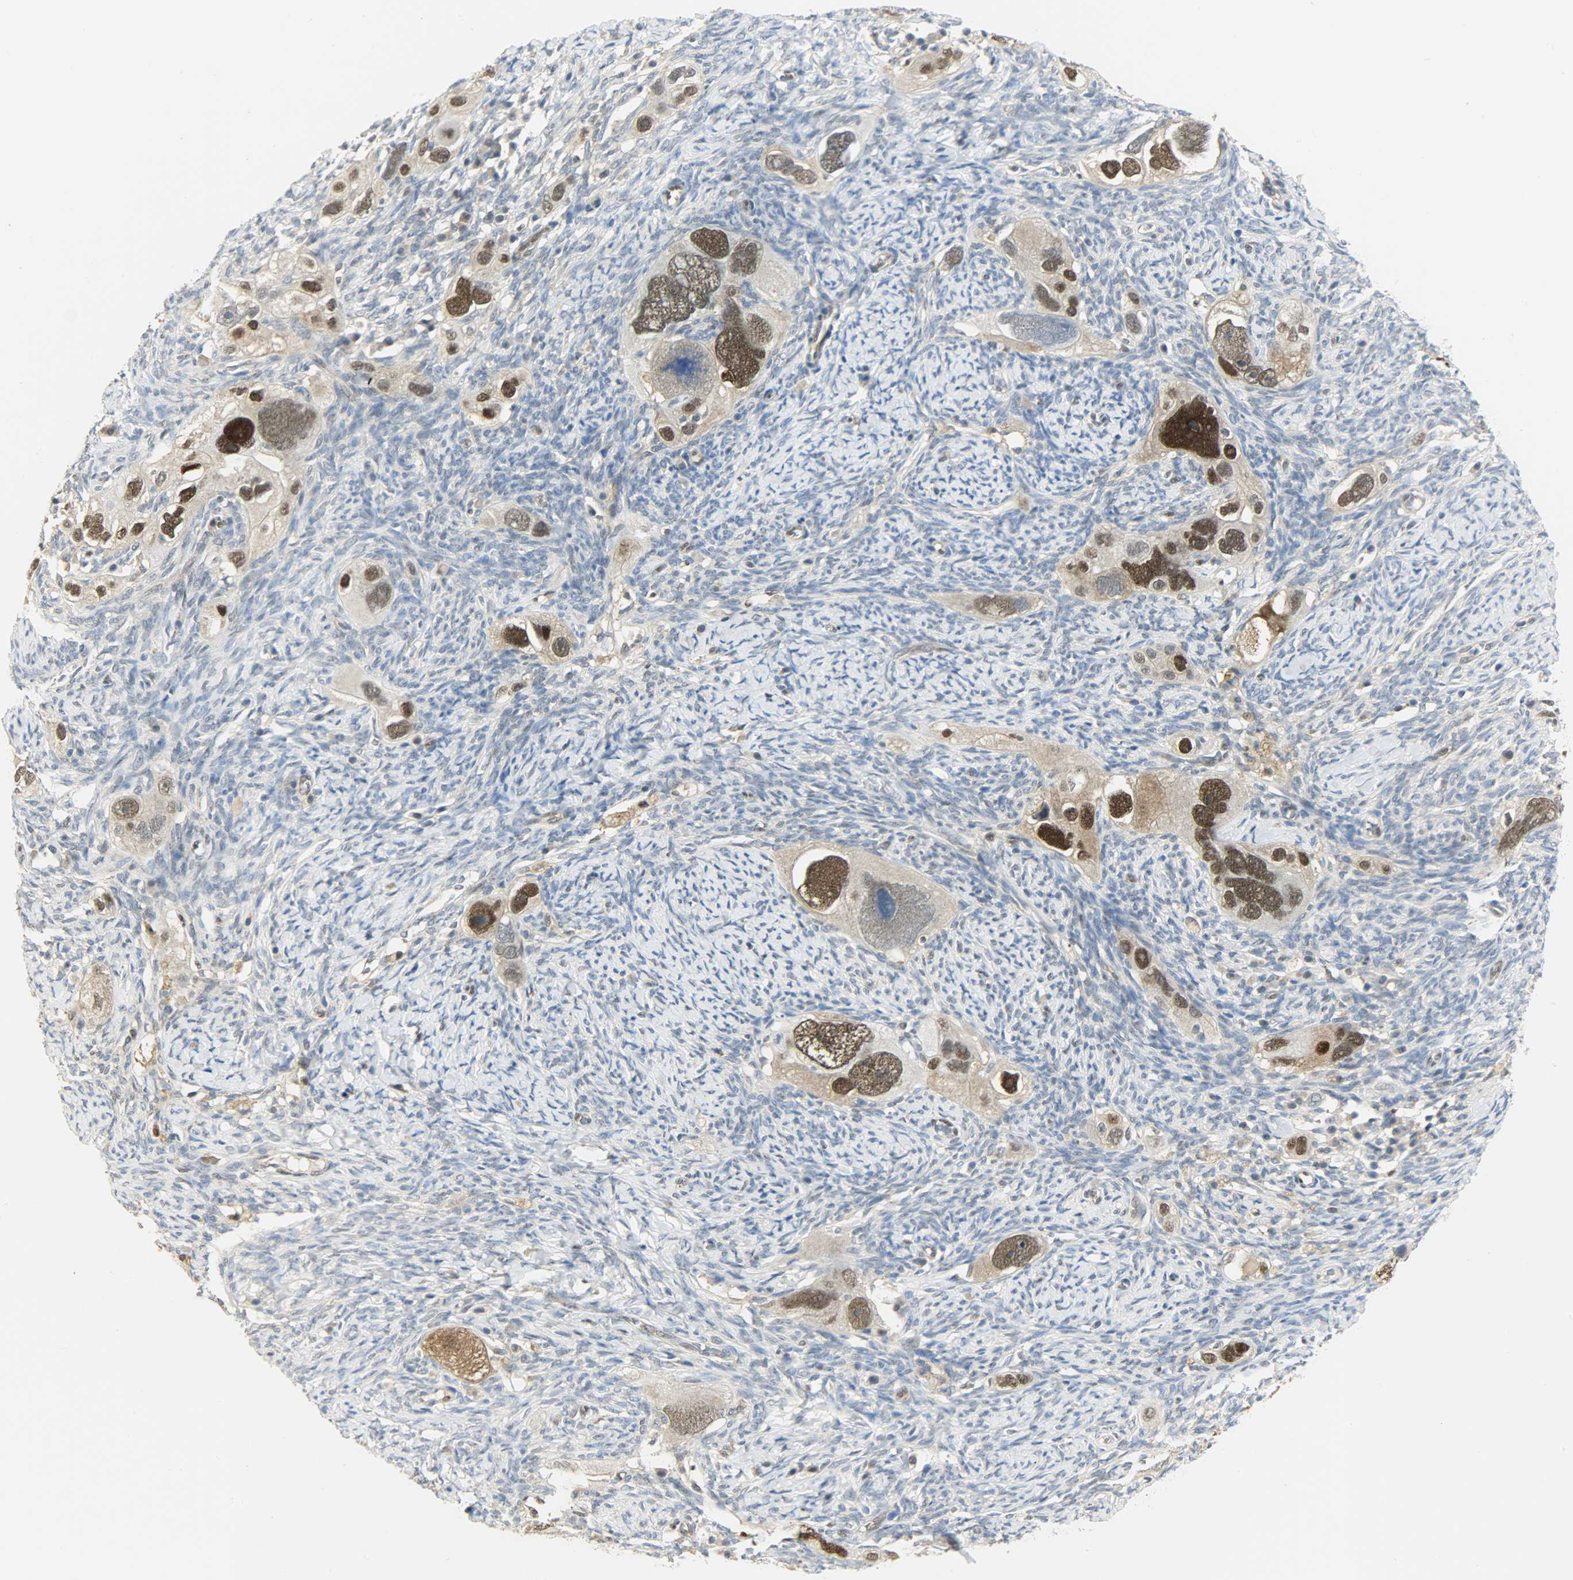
{"staining": {"intensity": "moderate", "quantity": ">75%", "location": "nuclear"}, "tissue": "ovarian cancer", "cell_type": "Tumor cells", "image_type": "cancer", "snomed": [{"axis": "morphology", "description": "Normal tissue, NOS"}, {"axis": "morphology", "description": "Cystadenocarcinoma, serous, NOS"}, {"axis": "topography", "description": "Ovary"}], "caption": "About >75% of tumor cells in human ovarian cancer (serous cystadenocarcinoma) demonstrate moderate nuclear protein expression as visualized by brown immunohistochemical staining.", "gene": "NPEPL1", "patient": {"sex": "female", "age": 62}}